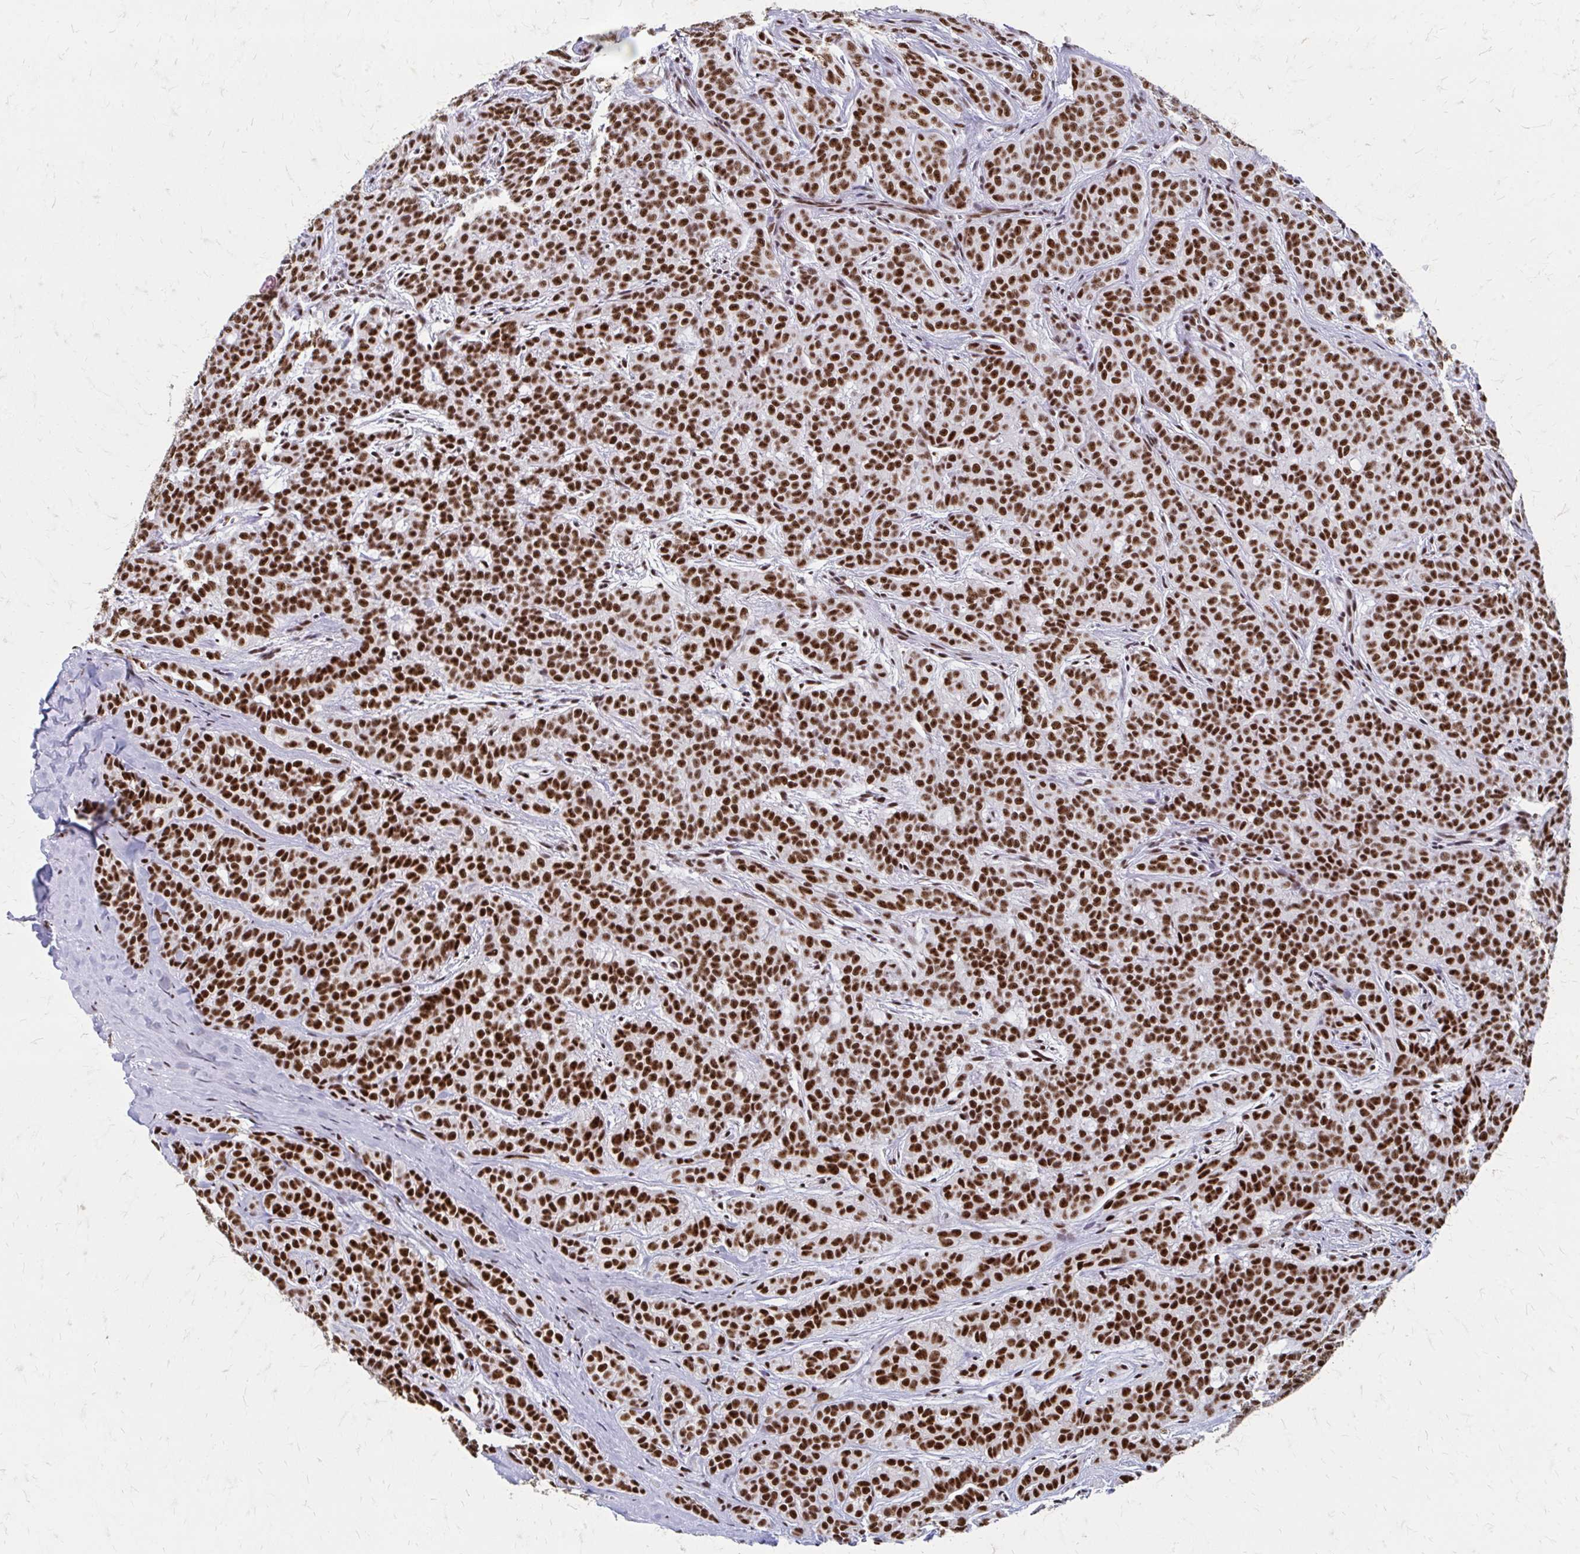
{"staining": {"intensity": "strong", "quantity": ">75%", "location": "nuclear"}, "tissue": "head and neck cancer", "cell_type": "Tumor cells", "image_type": "cancer", "snomed": [{"axis": "morphology", "description": "Normal tissue, NOS"}, {"axis": "morphology", "description": "Adenocarcinoma, NOS"}, {"axis": "topography", "description": "Oral tissue"}, {"axis": "topography", "description": "Head-Neck"}], "caption": "Immunohistochemistry (IHC) staining of head and neck adenocarcinoma, which exhibits high levels of strong nuclear positivity in approximately >75% of tumor cells indicating strong nuclear protein staining. The staining was performed using DAB (brown) for protein detection and nuclei were counterstained in hematoxylin (blue).", "gene": "CNKSR3", "patient": {"sex": "female", "age": 57}}